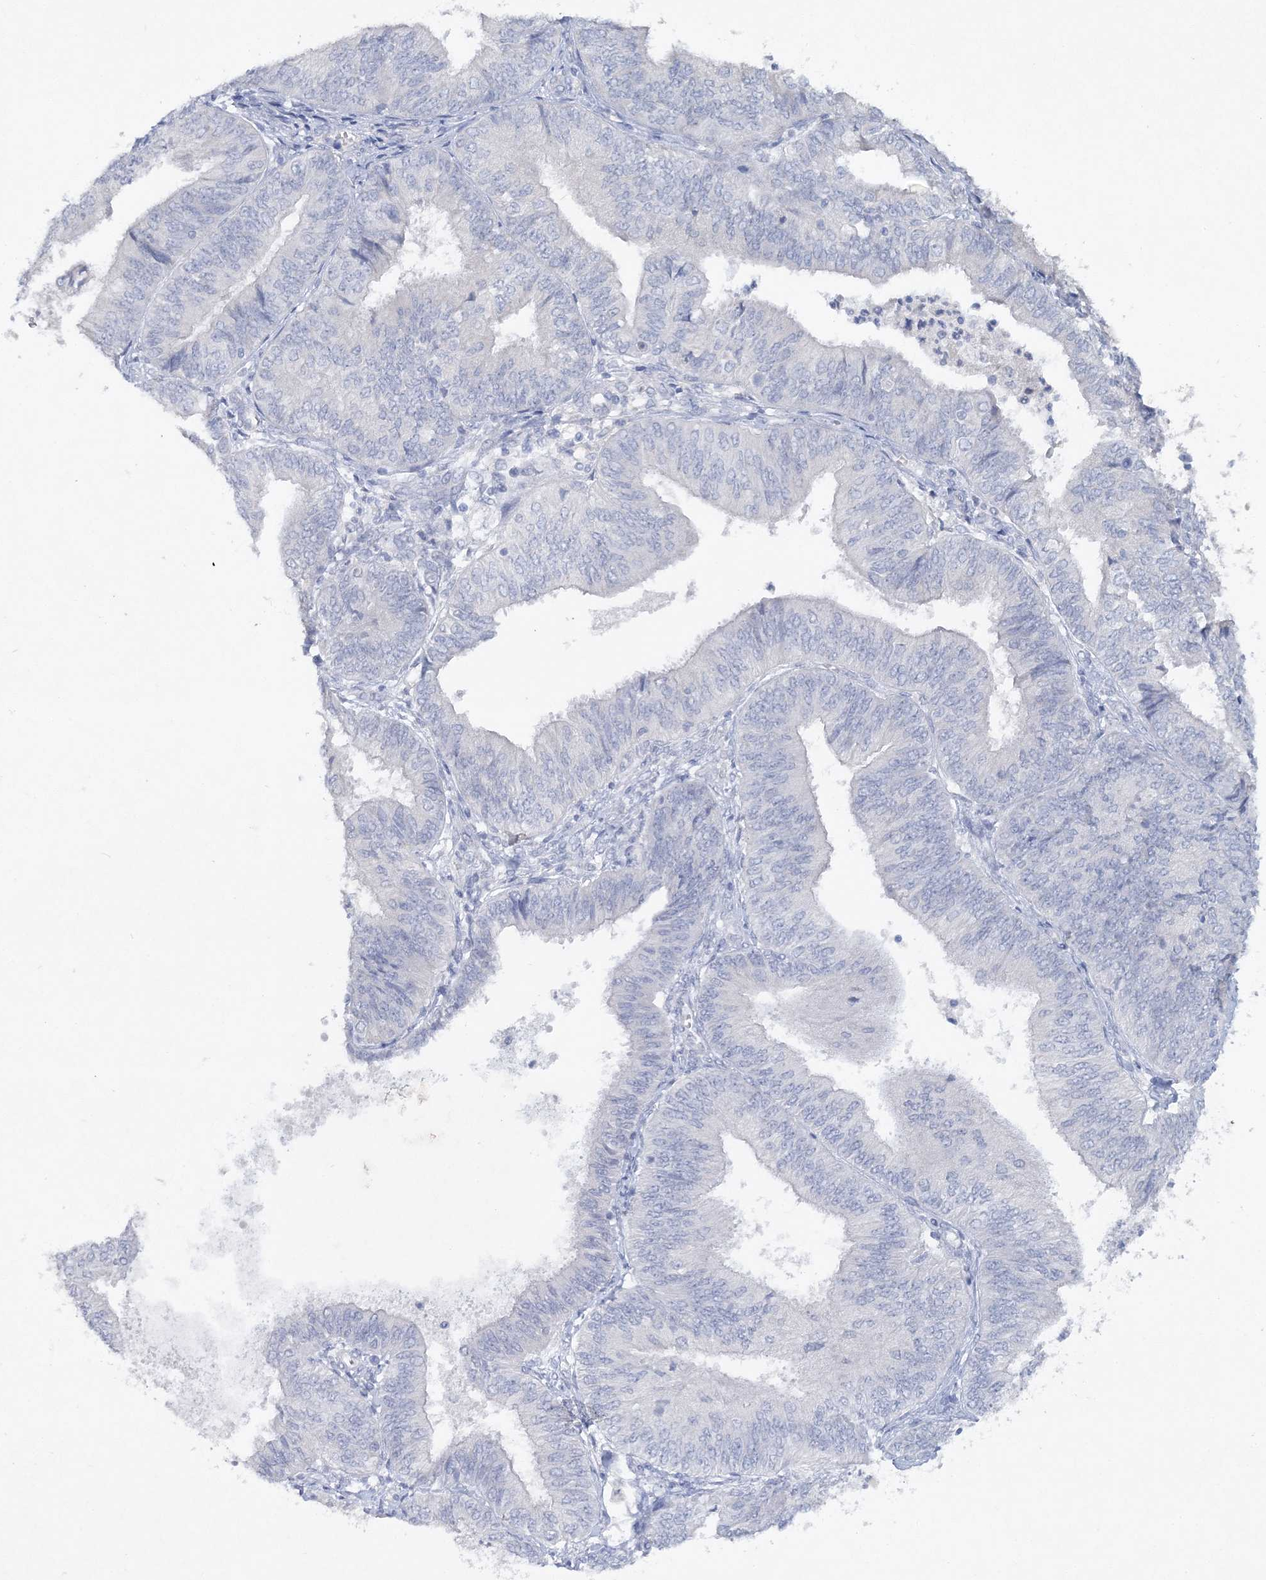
{"staining": {"intensity": "negative", "quantity": "none", "location": "none"}, "tissue": "endometrial cancer", "cell_type": "Tumor cells", "image_type": "cancer", "snomed": [{"axis": "morphology", "description": "Adenocarcinoma, NOS"}, {"axis": "topography", "description": "Endometrium"}], "caption": "There is no significant staining in tumor cells of endometrial cancer.", "gene": "GCKR", "patient": {"sex": "female", "age": 58}}